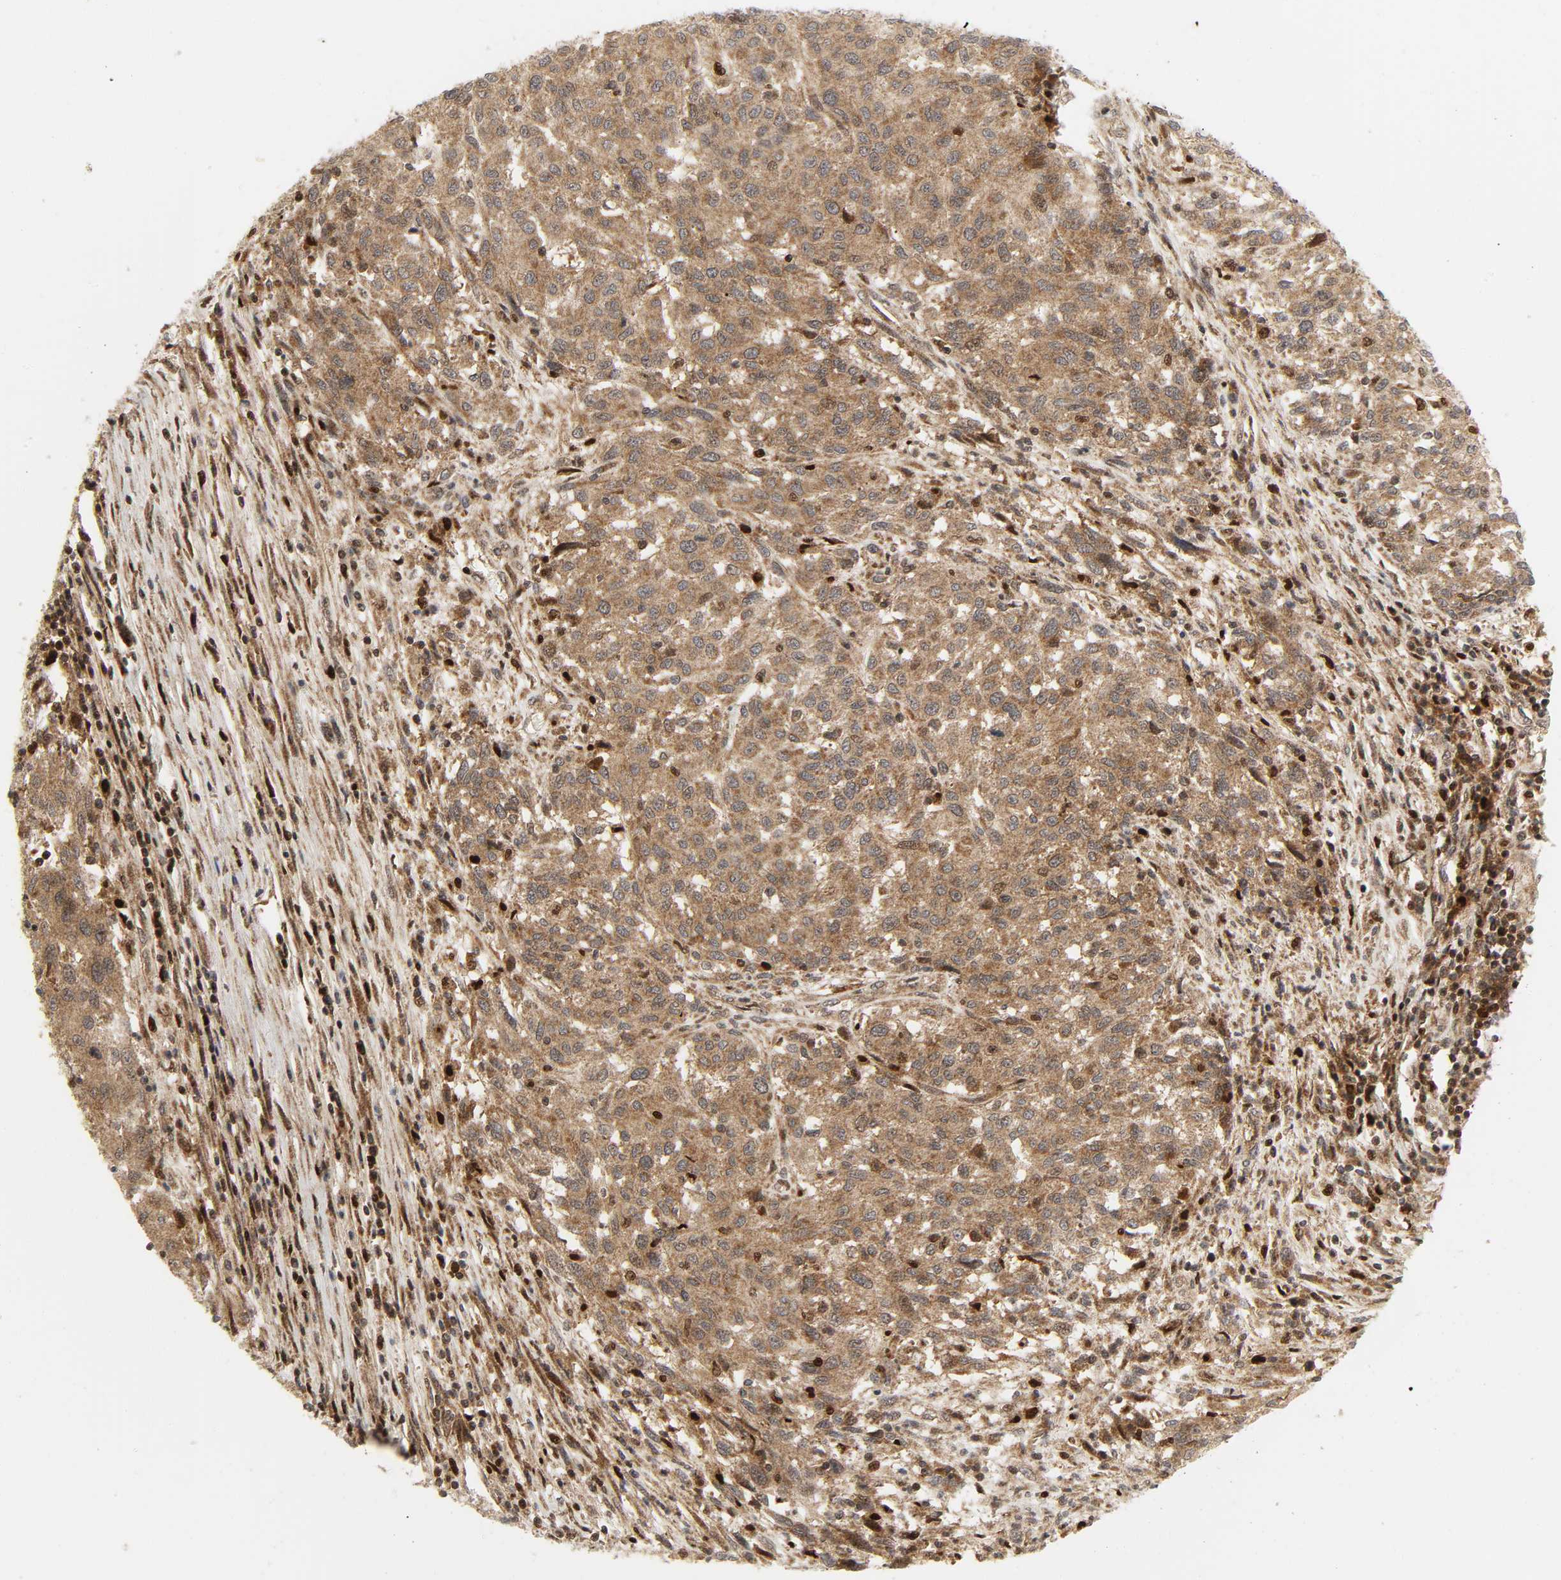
{"staining": {"intensity": "moderate", "quantity": ">75%", "location": "cytoplasmic/membranous"}, "tissue": "melanoma", "cell_type": "Tumor cells", "image_type": "cancer", "snomed": [{"axis": "morphology", "description": "Malignant melanoma, Metastatic site"}, {"axis": "topography", "description": "Lymph node"}], "caption": "Human melanoma stained for a protein (brown) shows moderate cytoplasmic/membranous positive expression in approximately >75% of tumor cells.", "gene": "CHUK", "patient": {"sex": "male", "age": 61}}